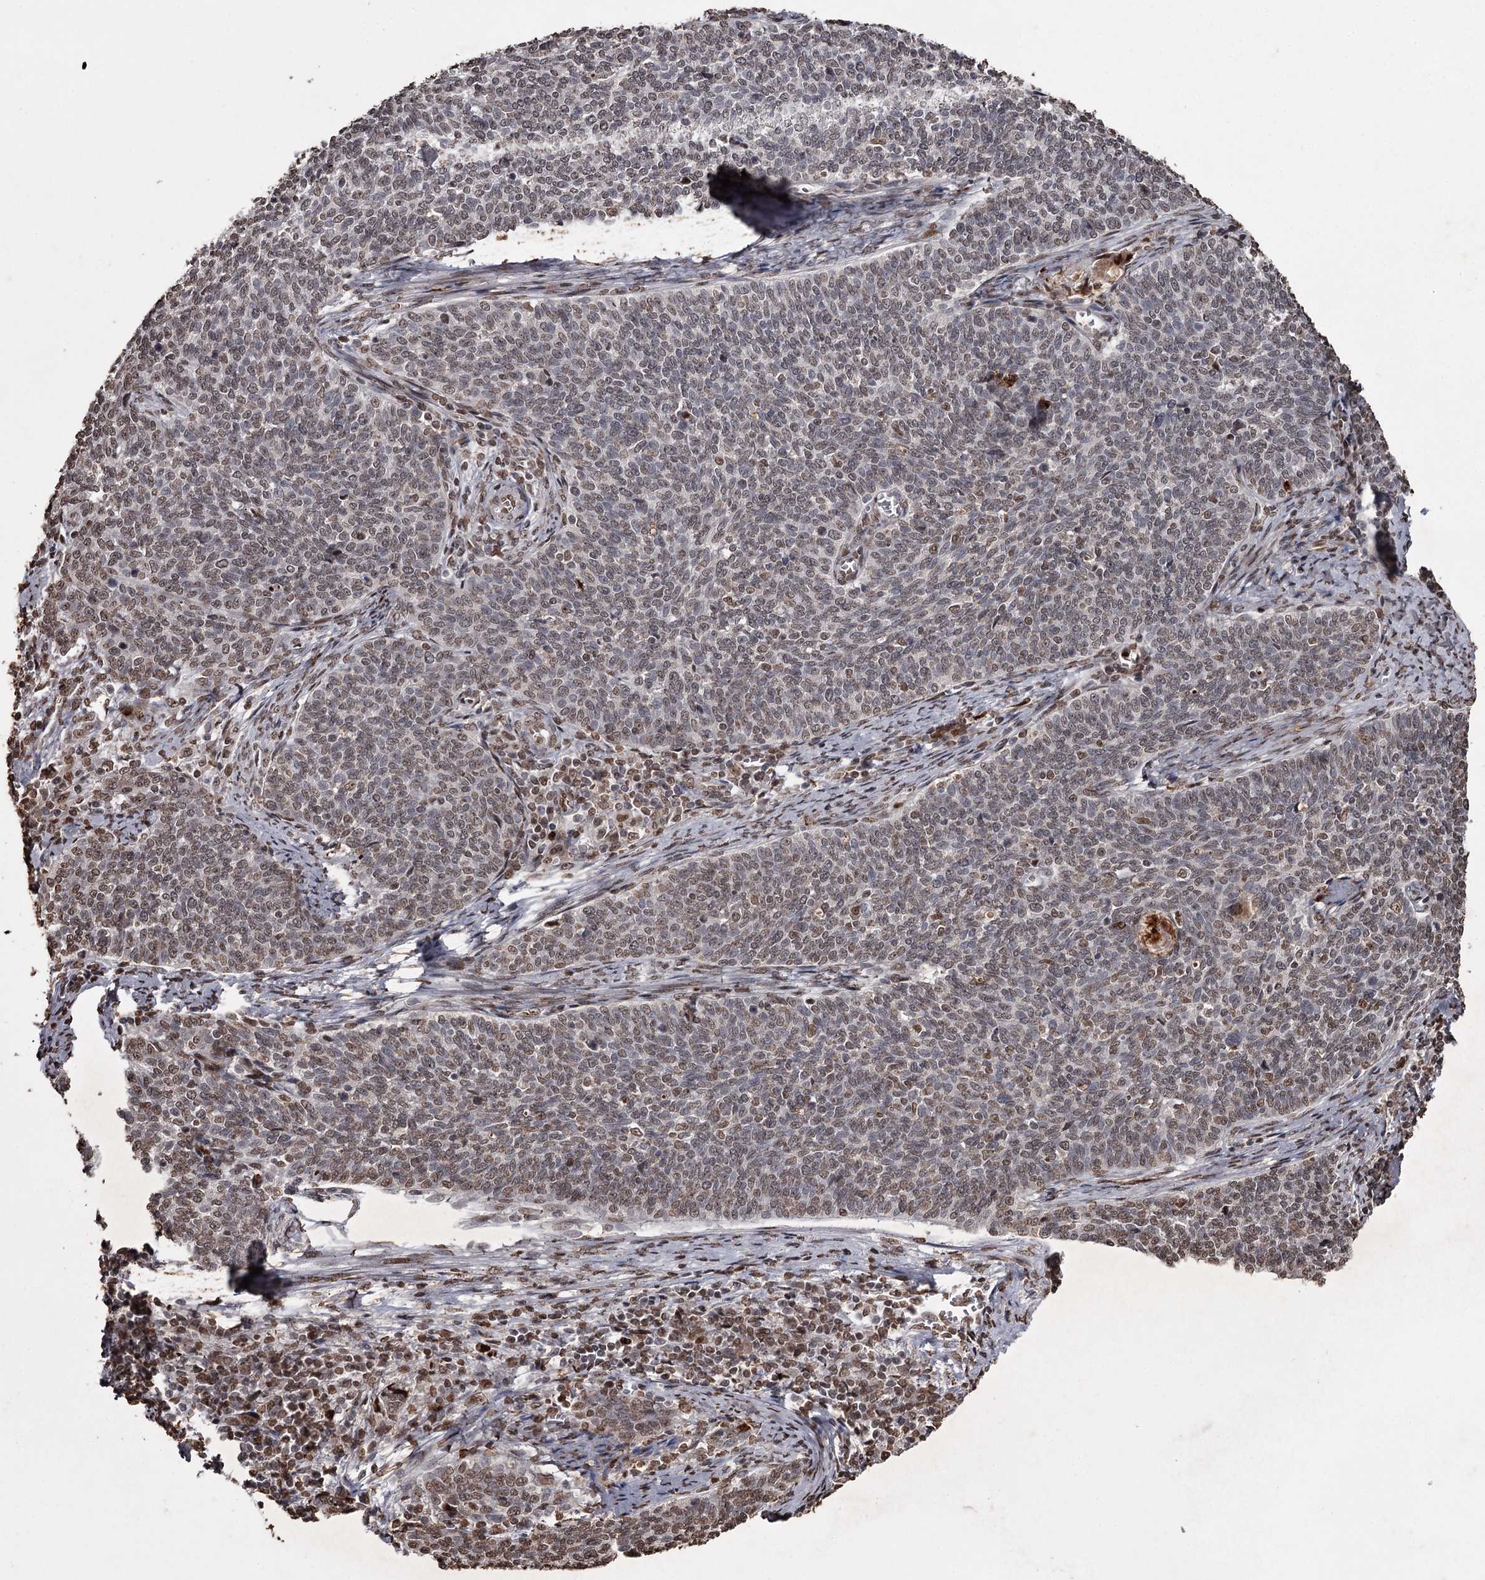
{"staining": {"intensity": "weak", "quantity": ">75%", "location": "nuclear"}, "tissue": "cervical cancer", "cell_type": "Tumor cells", "image_type": "cancer", "snomed": [{"axis": "morphology", "description": "Squamous cell carcinoma, NOS"}, {"axis": "topography", "description": "Cervix"}], "caption": "The immunohistochemical stain labels weak nuclear positivity in tumor cells of cervical cancer (squamous cell carcinoma) tissue.", "gene": "THYN1", "patient": {"sex": "female", "age": 39}}